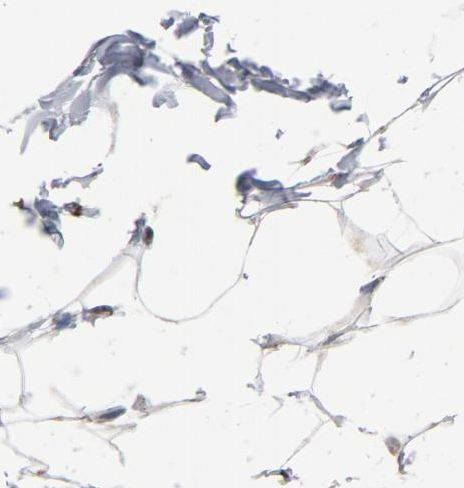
{"staining": {"intensity": "moderate", "quantity": ">75%", "location": "cytoplasmic/membranous"}, "tissue": "adipose tissue", "cell_type": "Adipocytes", "image_type": "normal", "snomed": [{"axis": "morphology", "description": "Normal tissue, NOS"}, {"axis": "topography", "description": "Soft tissue"}], "caption": "IHC staining of normal adipose tissue, which shows medium levels of moderate cytoplasmic/membranous staining in about >75% of adipocytes indicating moderate cytoplasmic/membranous protein positivity. The staining was performed using DAB (3,3'-diaminobenzidine) (brown) for protein detection and nuclei were counterstained in hematoxylin (blue).", "gene": "AKT2", "patient": {"sex": "male", "age": 26}}